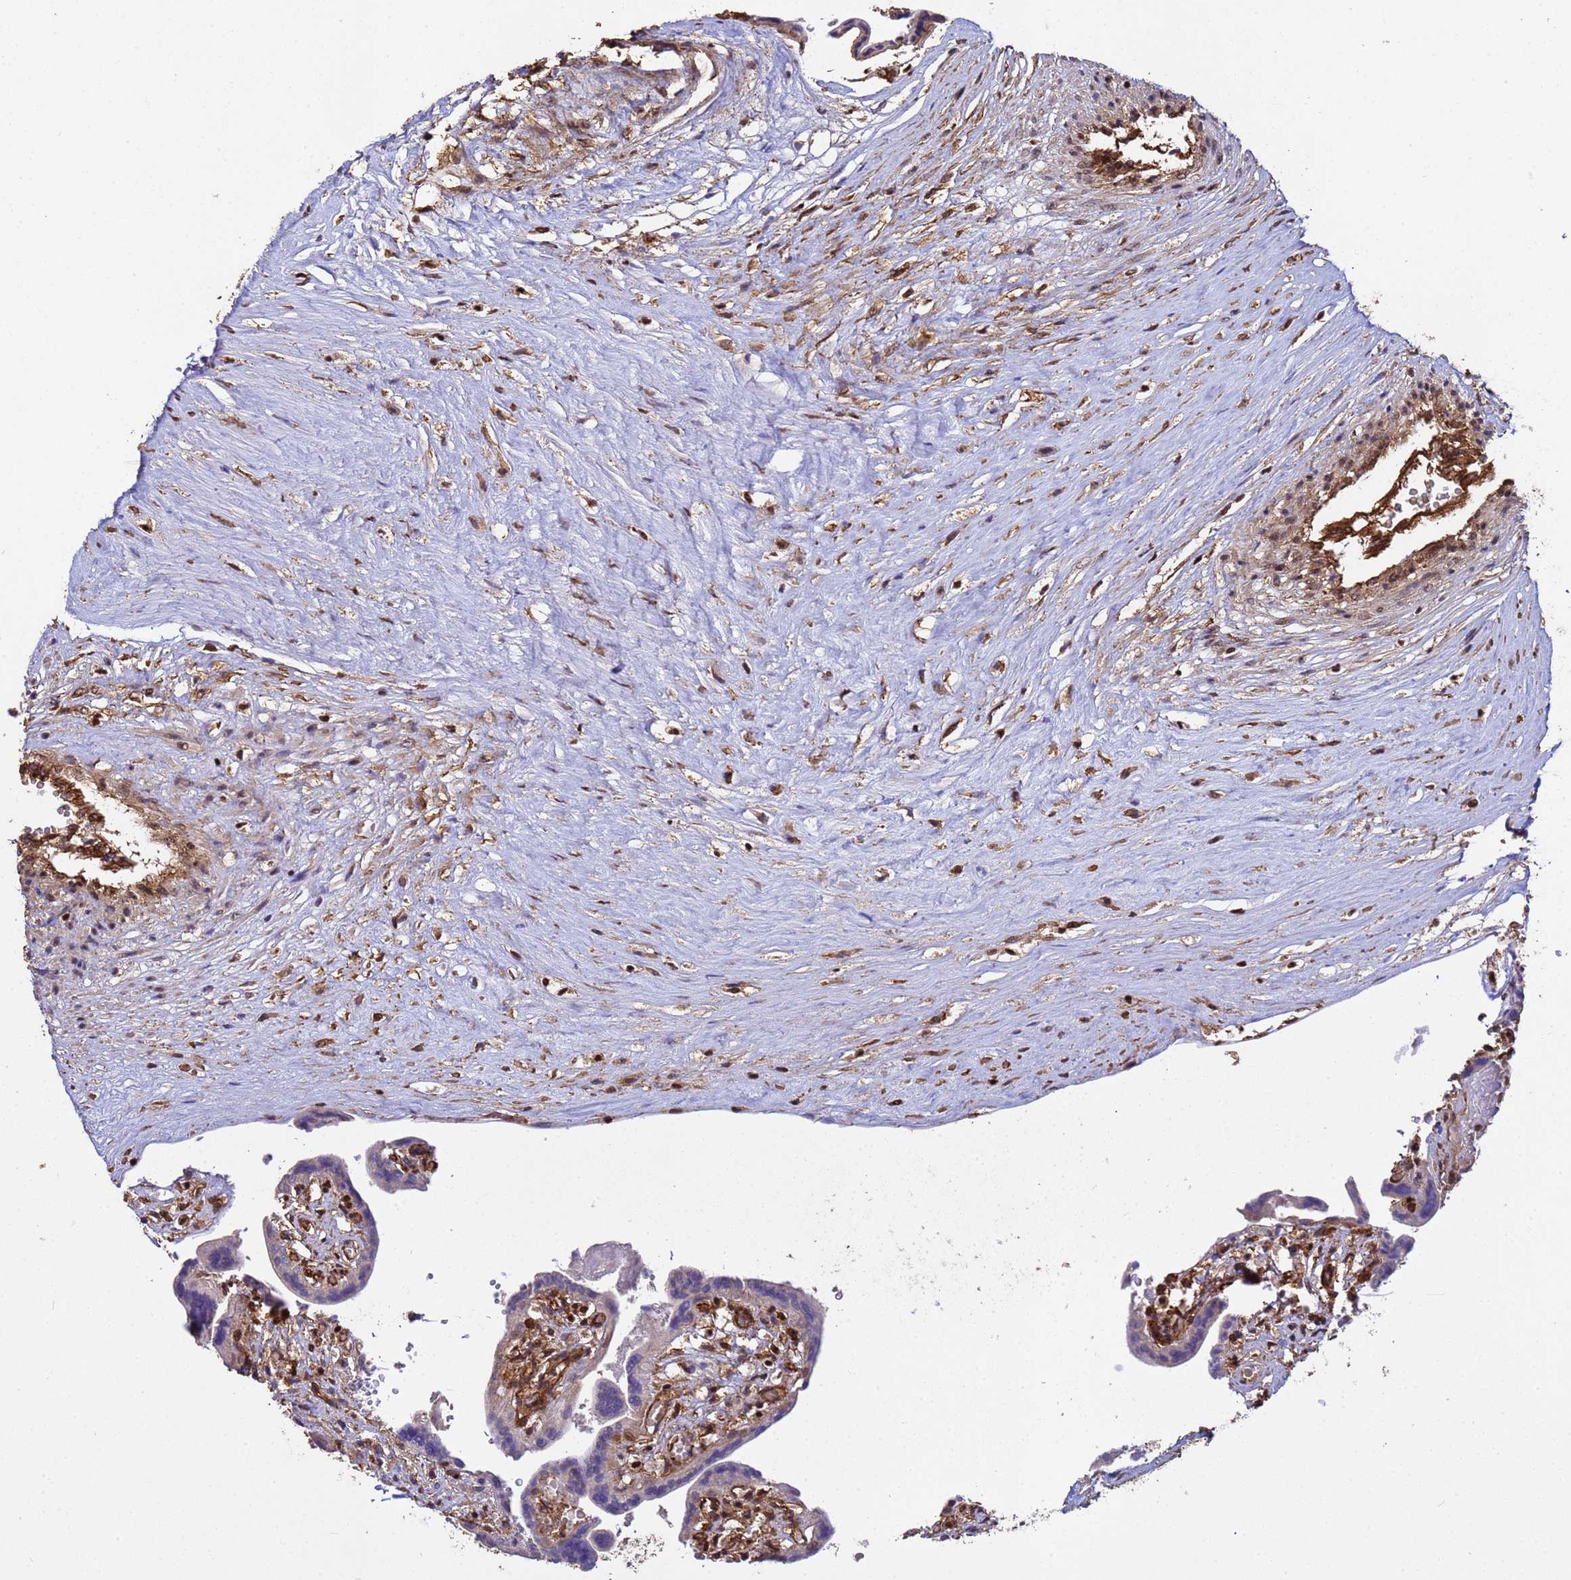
{"staining": {"intensity": "strong", "quantity": ">75%", "location": "nuclear"}, "tissue": "placenta", "cell_type": "Decidual cells", "image_type": "normal", "snomed": [{"axis": "morphology", "description": "Normal tissue, NOS"}, {"axis": "topography", "description": "Placenta"}], "caption": "This is an image of immunohistochemistry staining of unremarkable placenta, which shows strong expression in the nuclear of decidual cells.", "gene": "SYF2", "patient": {"sex": "female", "age": 37}}